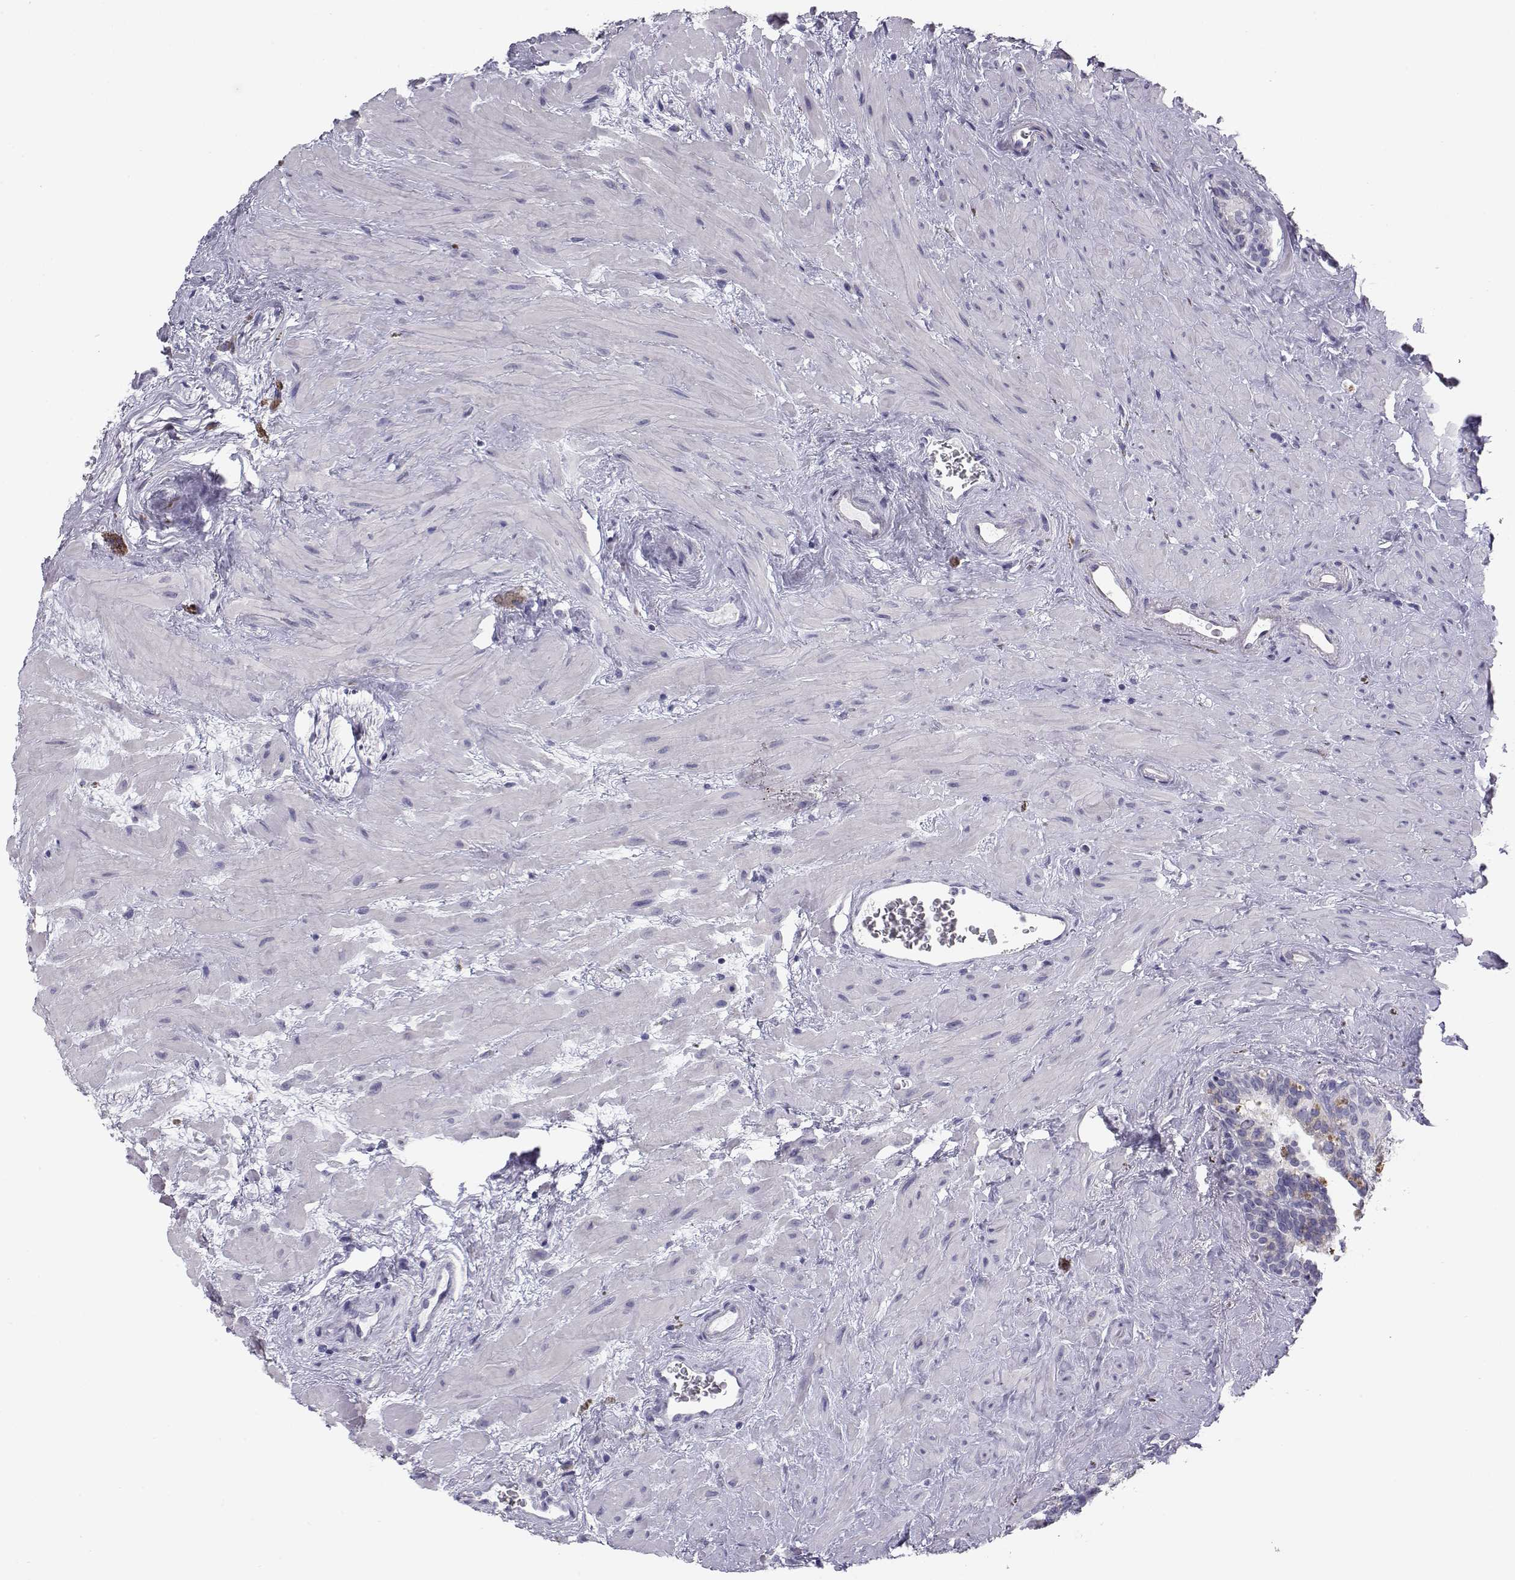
{"staining": {"intensity": "negative", "quantity": "none", "location": "none"}, "tissue": "seminal vesicle", "cell_type": "Glandular cells", "image_type": "normal", "snomed": [{"axis": "morphology", "description": "Normal tissue, NOS"}, {"axis": "topography", "description": "Seminal veicle"}], "caption": "Human seminal vesicle stained for a protein using immunohistochemistry (IHC) demonstrates no staining in glandular cells.", "gene": "KCNMB4", "patient": {"sex": "male", "age": 71}}